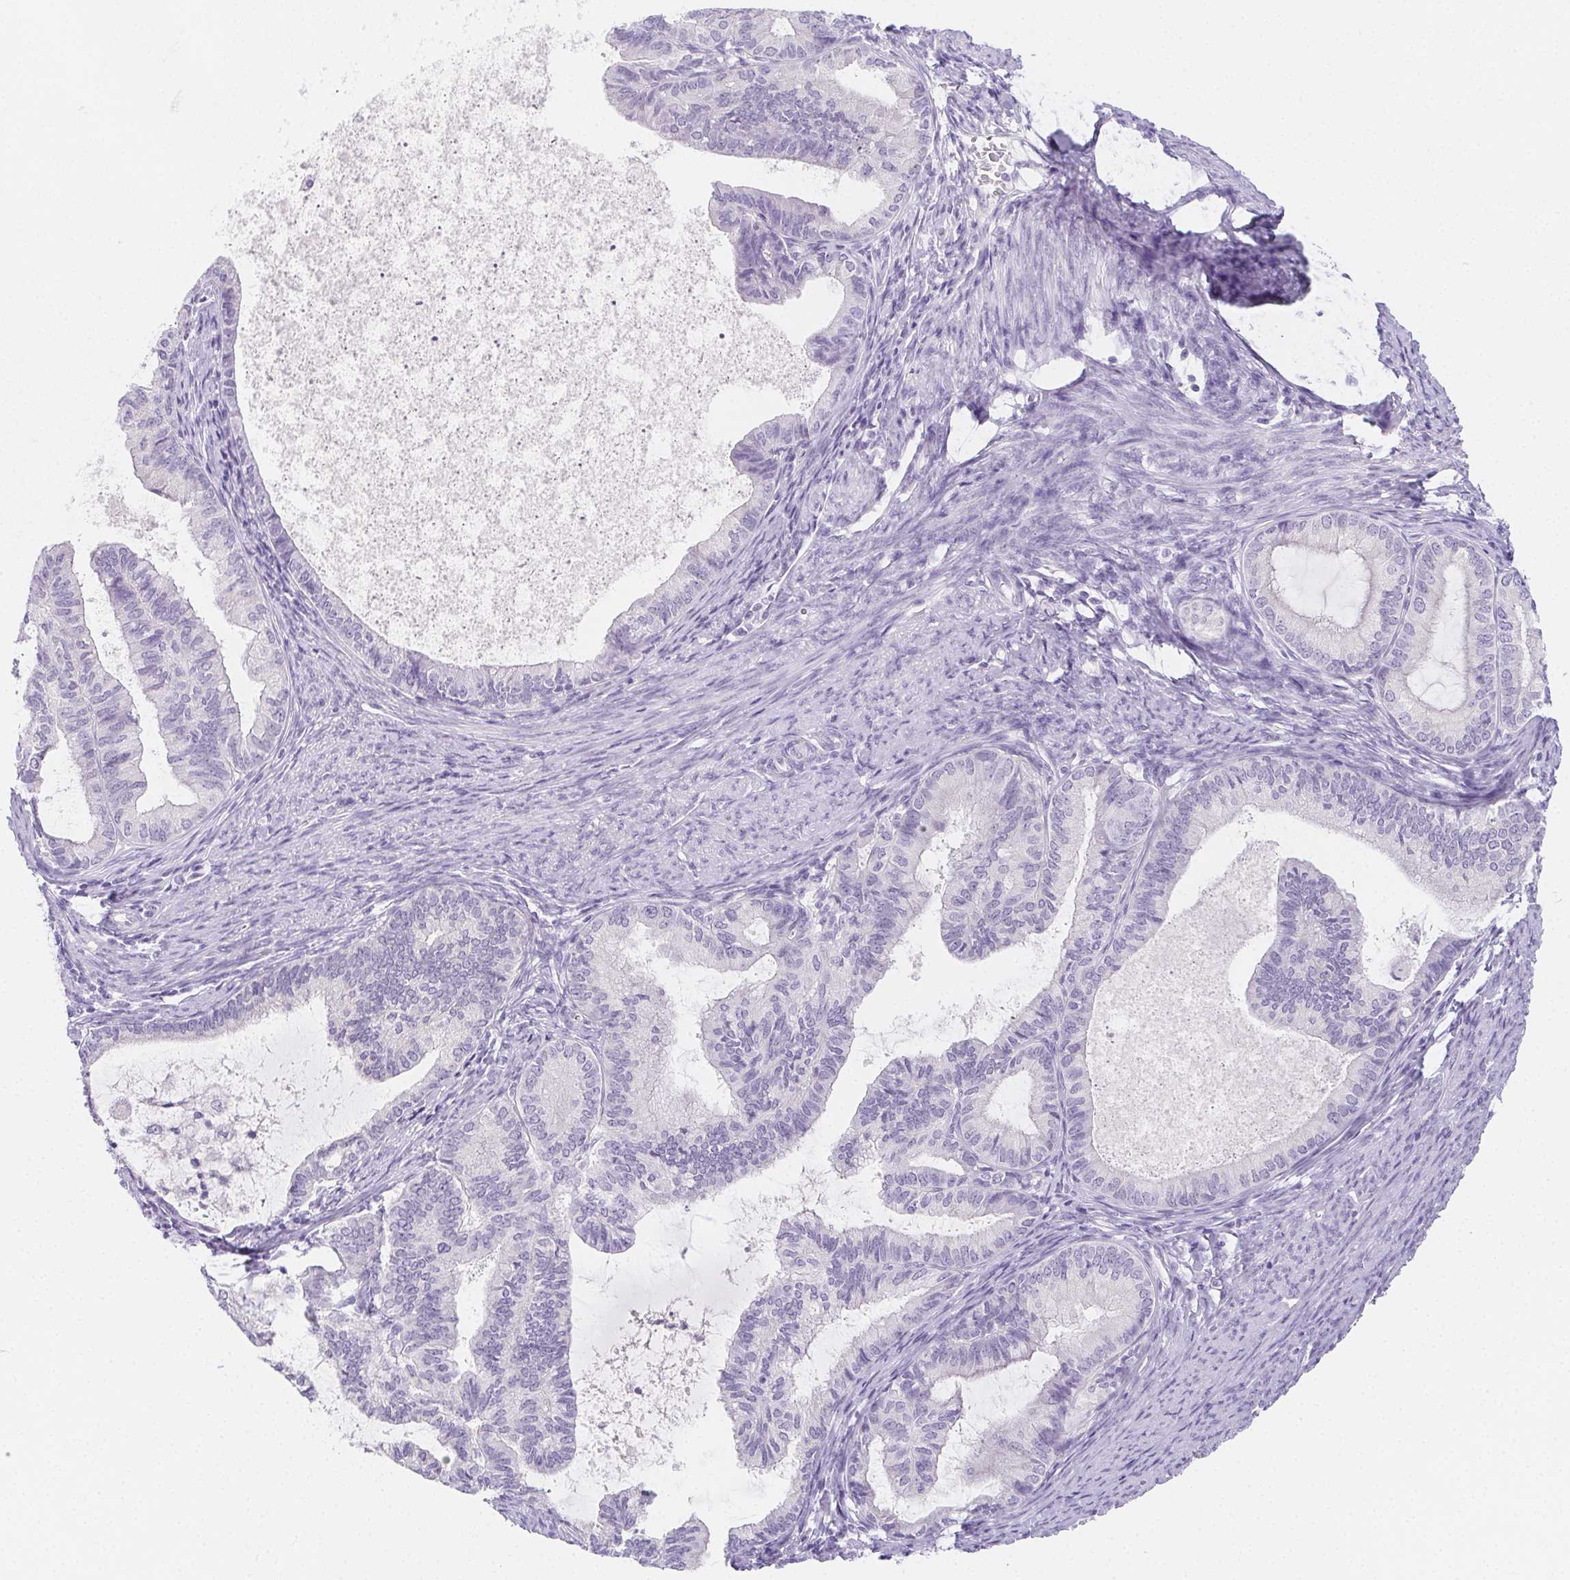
{"staining": {"intensity": "negative", "quantity": "none", "location": "none"}, "tissue": "endometrial cancer", "cell_type": "Tumor cells", "image_type": "cancer", "snomed": [{"axis": "morphology", "description": "Adenocarcinoma, NOS"}, {"axis": "topography", "description": "Endometrium"}], "caption": "High magnification brightfield microscopy of endometrial cancer (adenocarcinoma) stained with DAB (3,3'-diaminobenzidine) (brown) and counterstained with hematoxylin (blue): tumor cells show no significant positivity.", "gene": "ZBBX", "patient": {"sex": "female", "age": 86}}